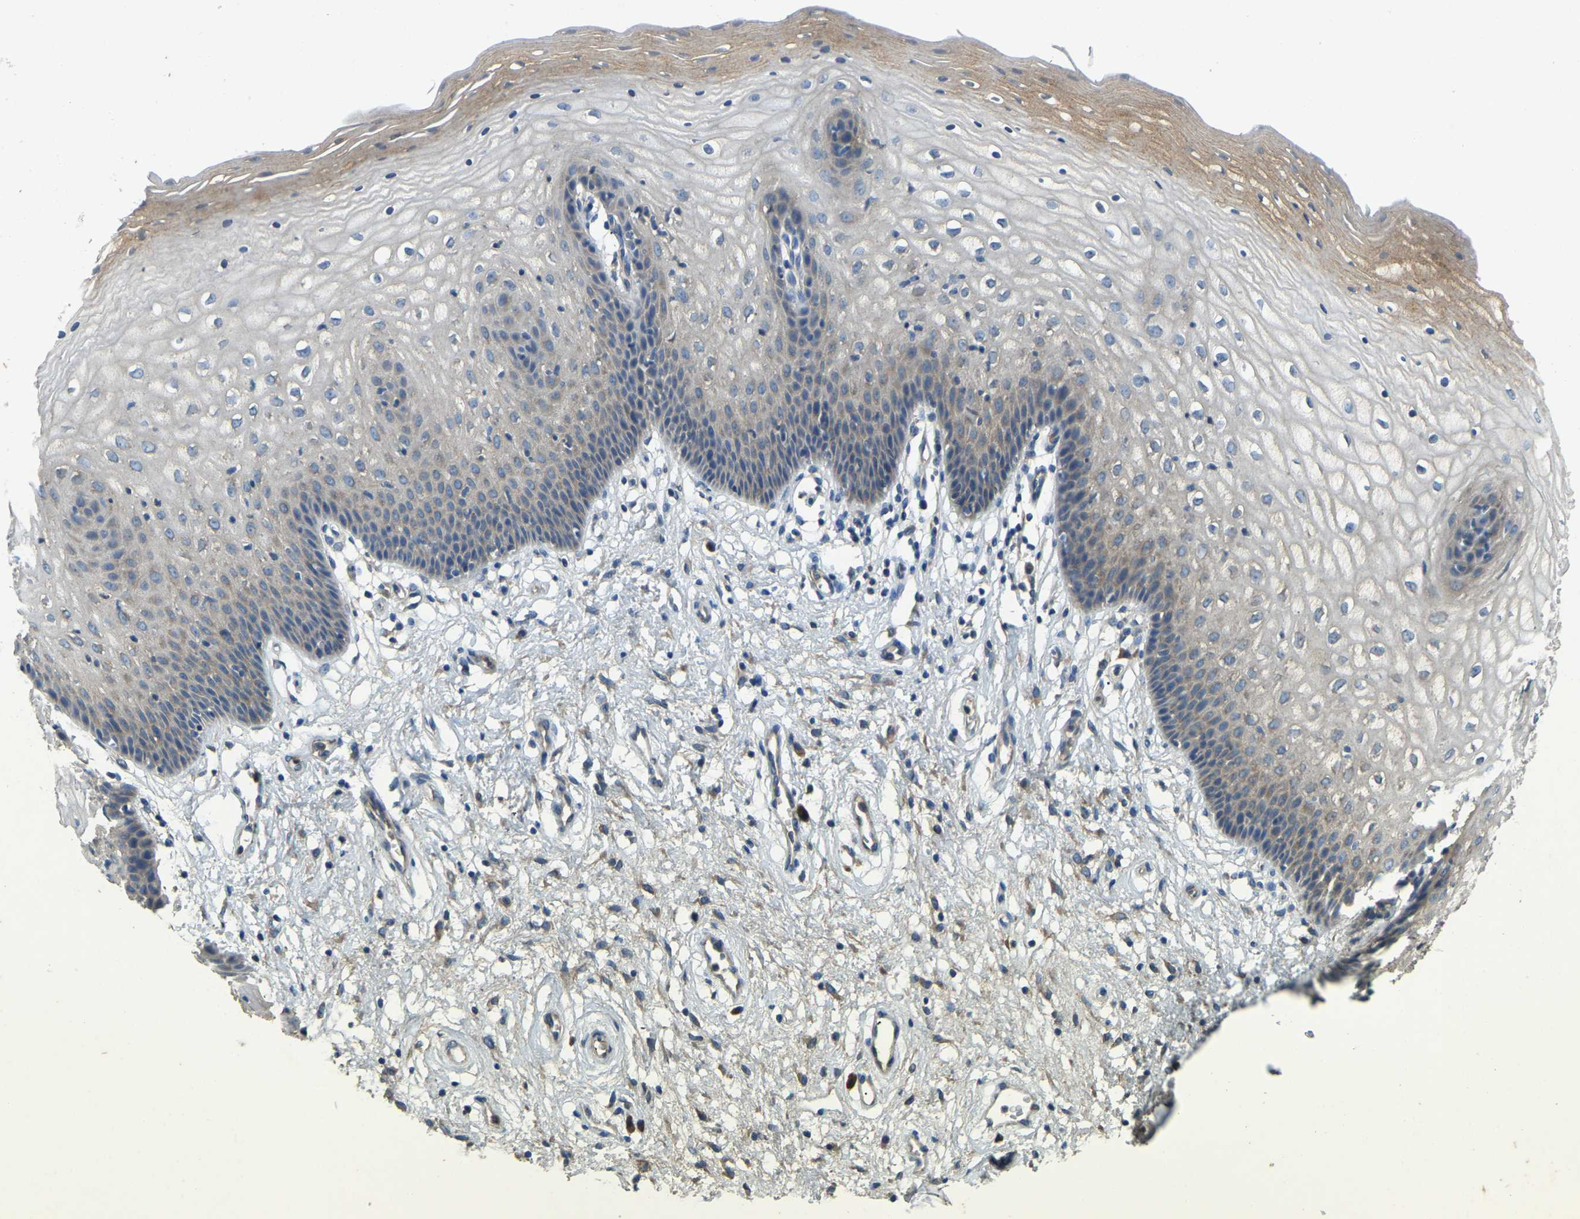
{"staining": {"intensity": "moderate", "quantity": "<25%", "location": "cytoplasmic/membranous"}, "tissue": "vagina", "cell_type": "Squamous epithelial cells", "image_type": "normal", "snomed": [{"axis": "morphology", "description": "Normal tissue, NOS"}, {"axis": "topography", "description": "Vagina"}], "caption": "Protein expression analysis of normal vagina demonstrates moderate cytoplasmic/membranous expression in about <25% of squamous epithelial cells. The staining is performed using DAB brown chromogen to label protein expression. The nuclei are counter-stained blue using hematoxylin.", "gene": "ATP8B1", "patient": {"sex": "female", "age": 34}}